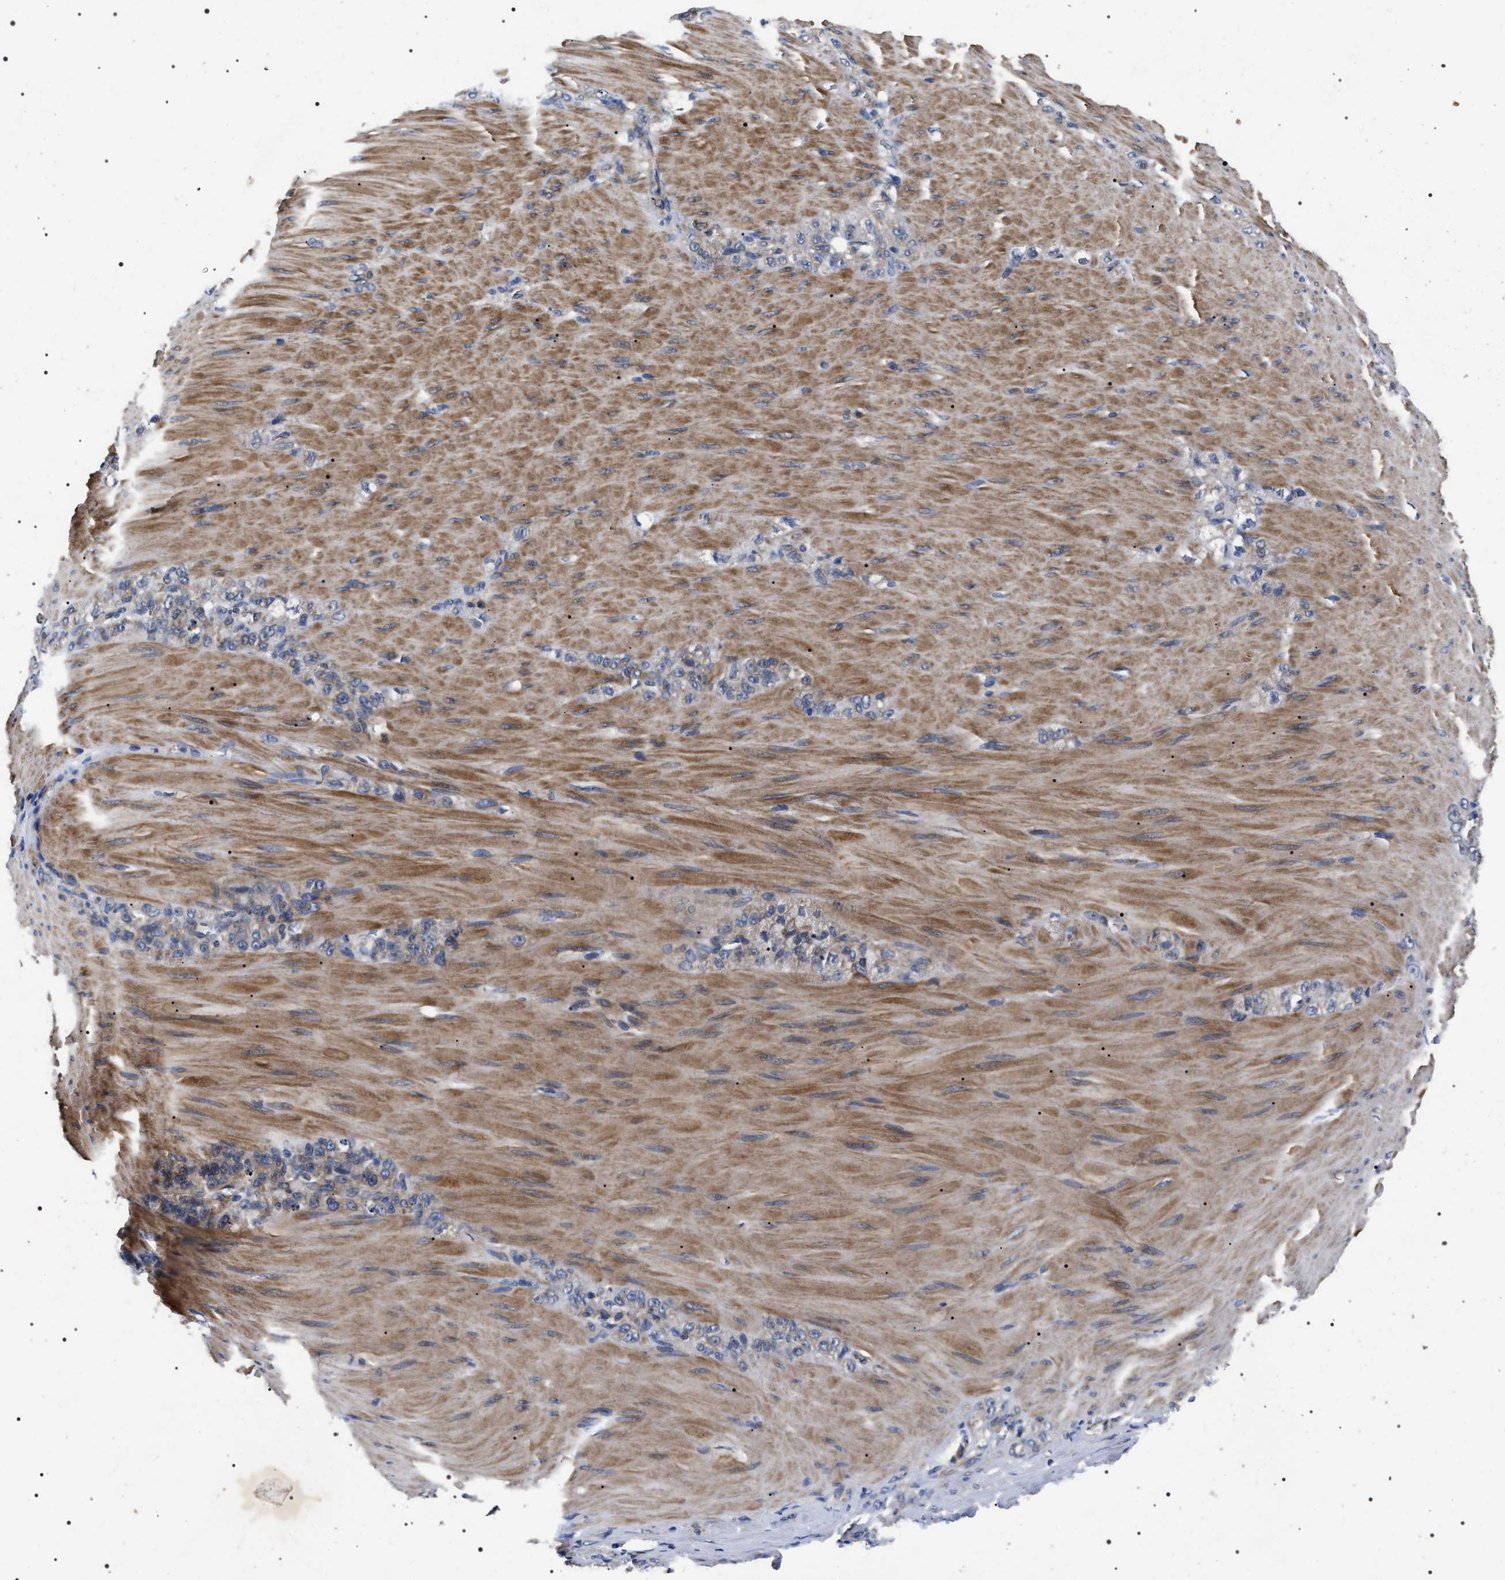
{"staining": {"intensity": "weak", "quantity": "<25%", "location": "cytoplasmic/membranous"}, "tissue": "stomach cancer", "cell_type": "Tumor cells", "image_type": "cancer", "snomed": [{"axis": "morphology", "description": "Normal tissue, NOS"}, {"axis": "morphology", "description": "Adenocarcinoma, NOS"}, {"axis": "topography", "description": "Stomach"}], "caption": "Immunohistochemistry histopathology image of stomach adenocarcinoma stained for a protein (brown), which demonstrates no expression in tumor cells.", "gene": "MIS18A", "patient": {"sex": "male", "age": 82}}